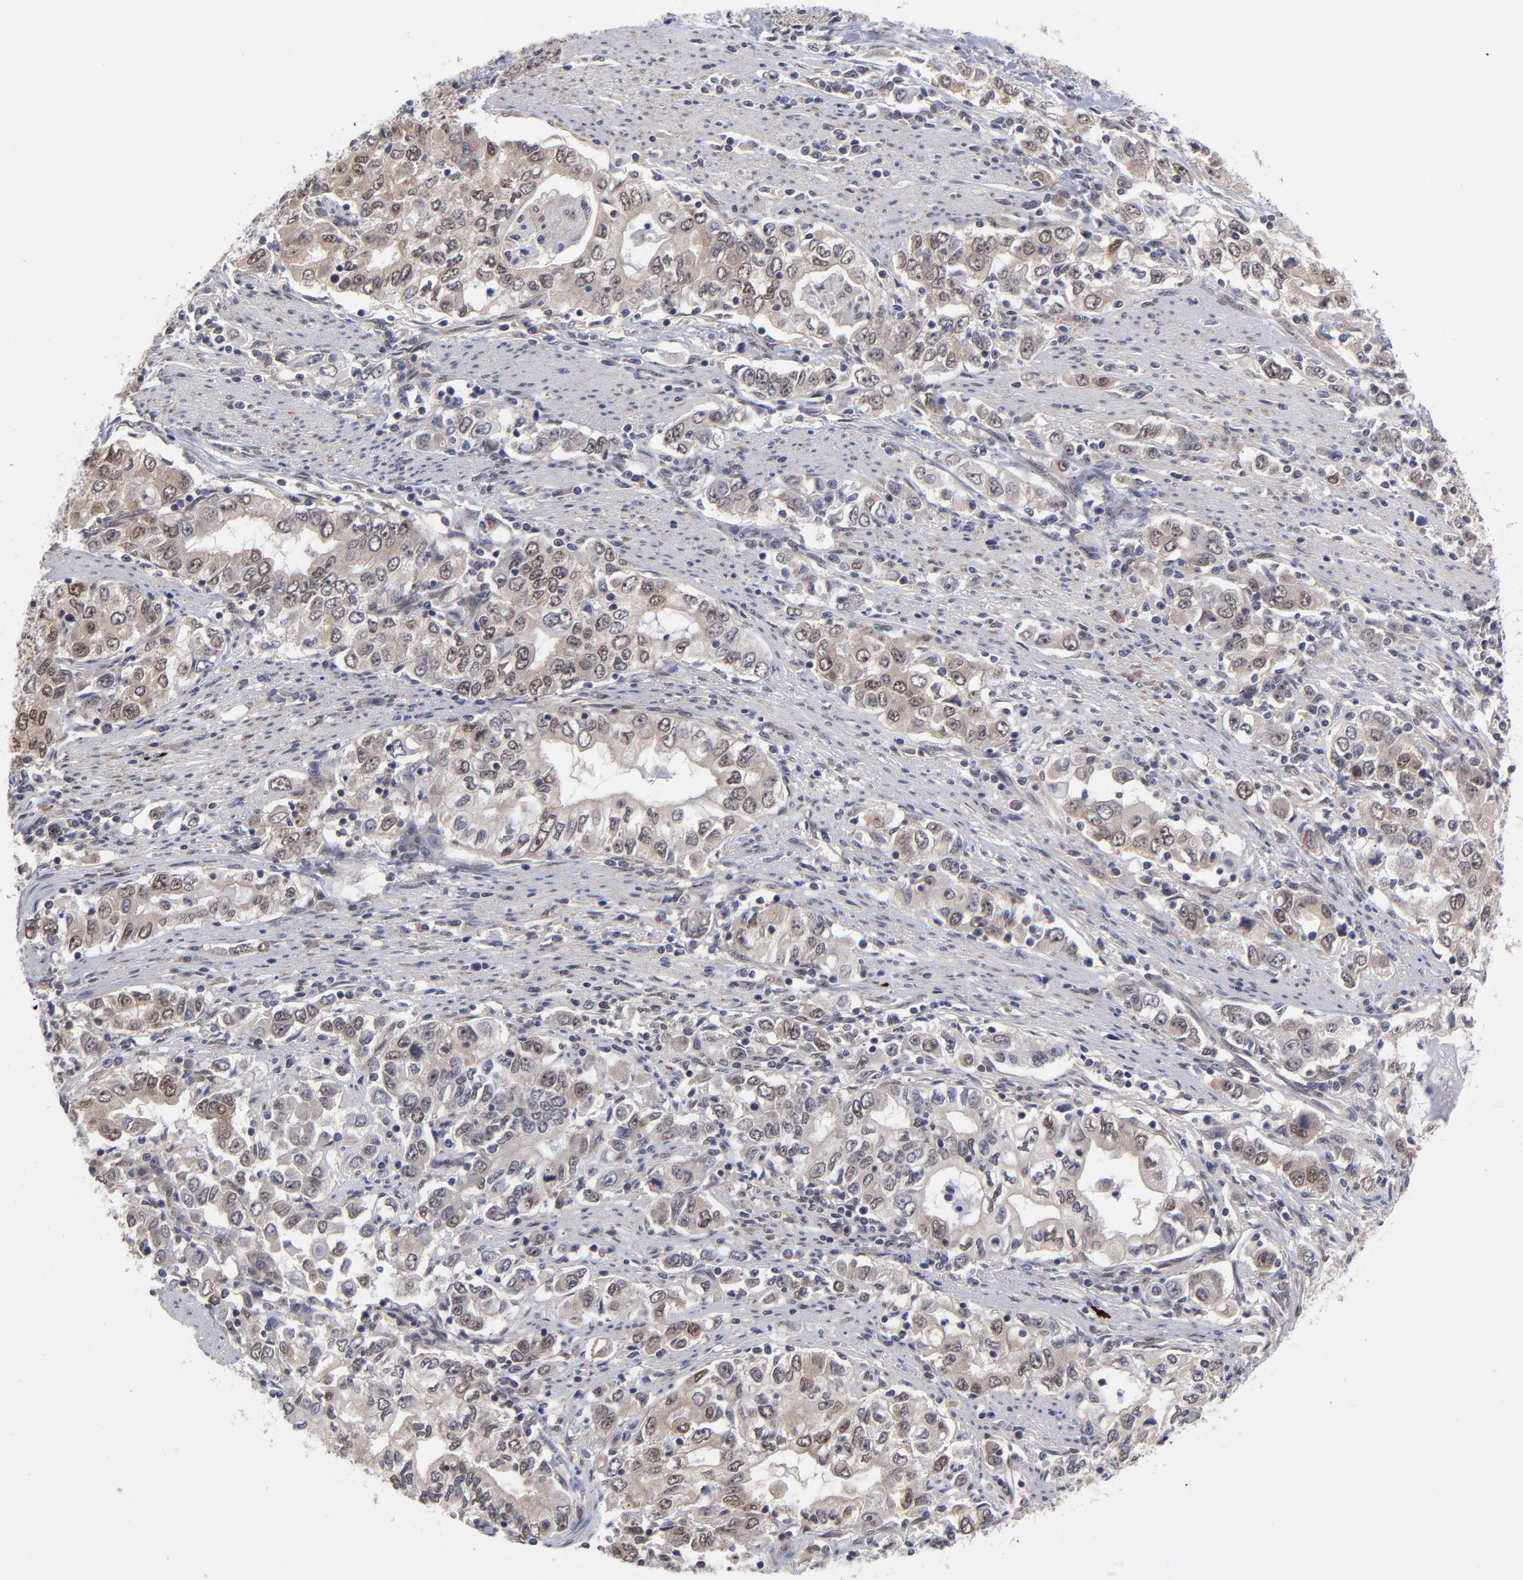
{"staining": {"intensity": "weak", "quantity": ">75%", "location": "cytoplasmic/membranous"}, "tissue": "stomach cancer", "cell_type": "Tumor cells", "image_type": "cancer", "snomed": [{"axis": "morphology", "description": "Adenocarcinoma, NOS"}, {"axis": "topography", "description": "Stomach, lower"}], "caption": "DAB immunohistochemical staining of human stomach adenocarcinoma reveals weak cytoplasmic/membranous protein positivity in approximately >75% of tumor cells.", "gene": "UBE2E3", "patient": {"sex": "female", "age": 72}}